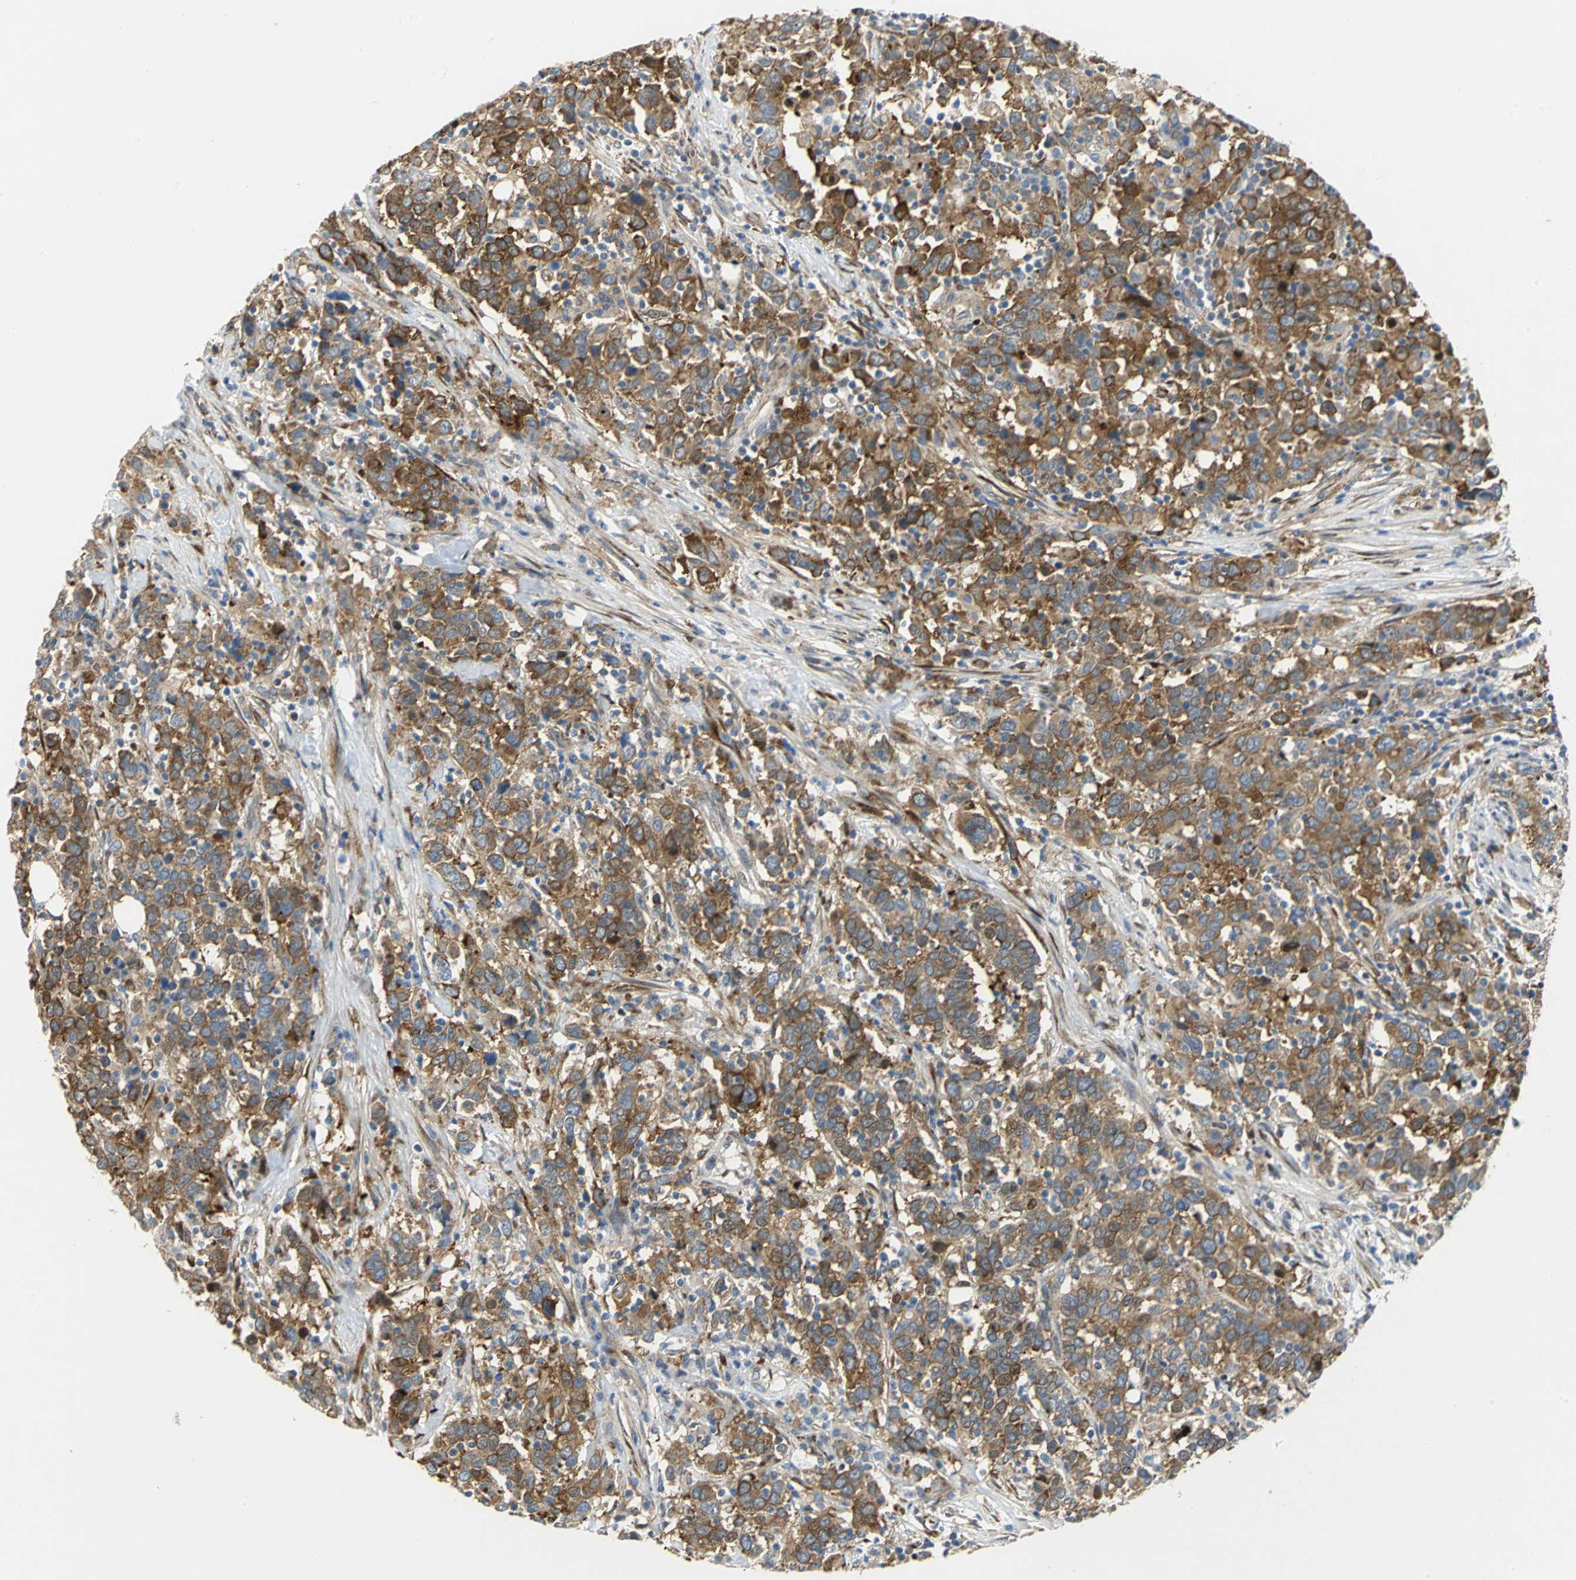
{"staining": {"intensity": "moderate", "quantity": ">75%", "location": "cytoplasmic/membranous"}, "tissue": "urothelial cancer", "cell_type": "Tumor cells", "image_type": "cancer", "snomed": [{"axis": "morphology", "description": "Urothelial carcinoma, High grade"}, {"axis": "topography", "description": "Urinary bladder"}], "caption": "This micrograph reveals urothelial cancer stained with immunohistochemistry to label a protein in brown. The cytoplasmic/membranous of tumor cells show moderate positivity for the protein. Nuclei are counter-stained blue.", "gene": "YBX1", "patient": {"sex": "male", "age": 61}}